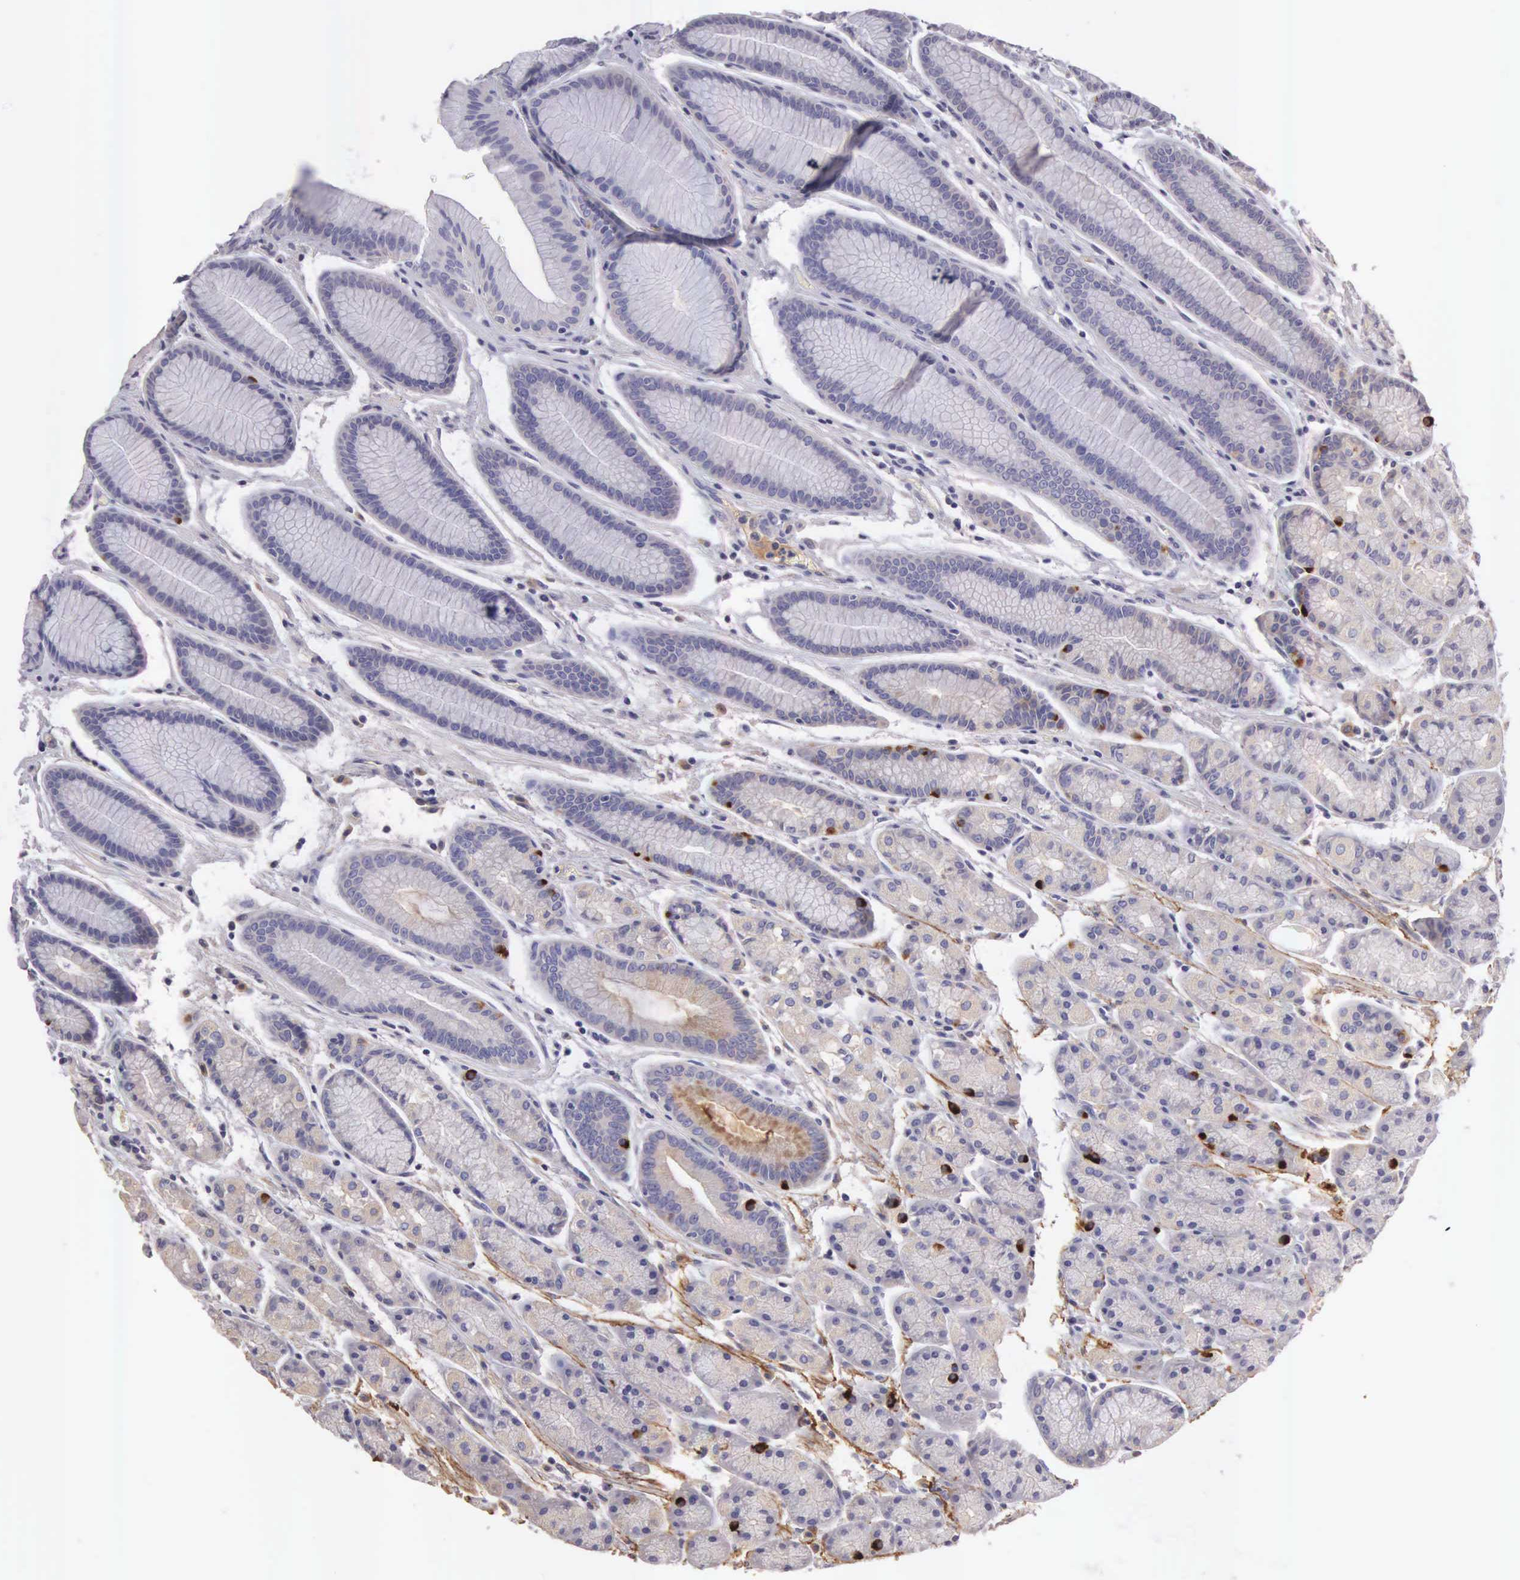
{"staining": {"intensity": "strong", "quantity": "<25%", "location": "cytoplasmic/membranous"}, "tissue": "stomach", "cell_type": "Glandular cells", "image_type": "normal", "snomed": [{"axis": "morphology", "description": "Normal tissue, NOS"}, {"axis": "topography", "description": "Stomach, upper"}], "caption": "An immunohistochemistry (IHC) micrograph of benign tissue is shown. Protein staining in brown highlights strong cytoplasmic/membranous positivity in stomach within glandular cells.", "gene": "CLU", "patient": {"sex": "male", "age": 72}}